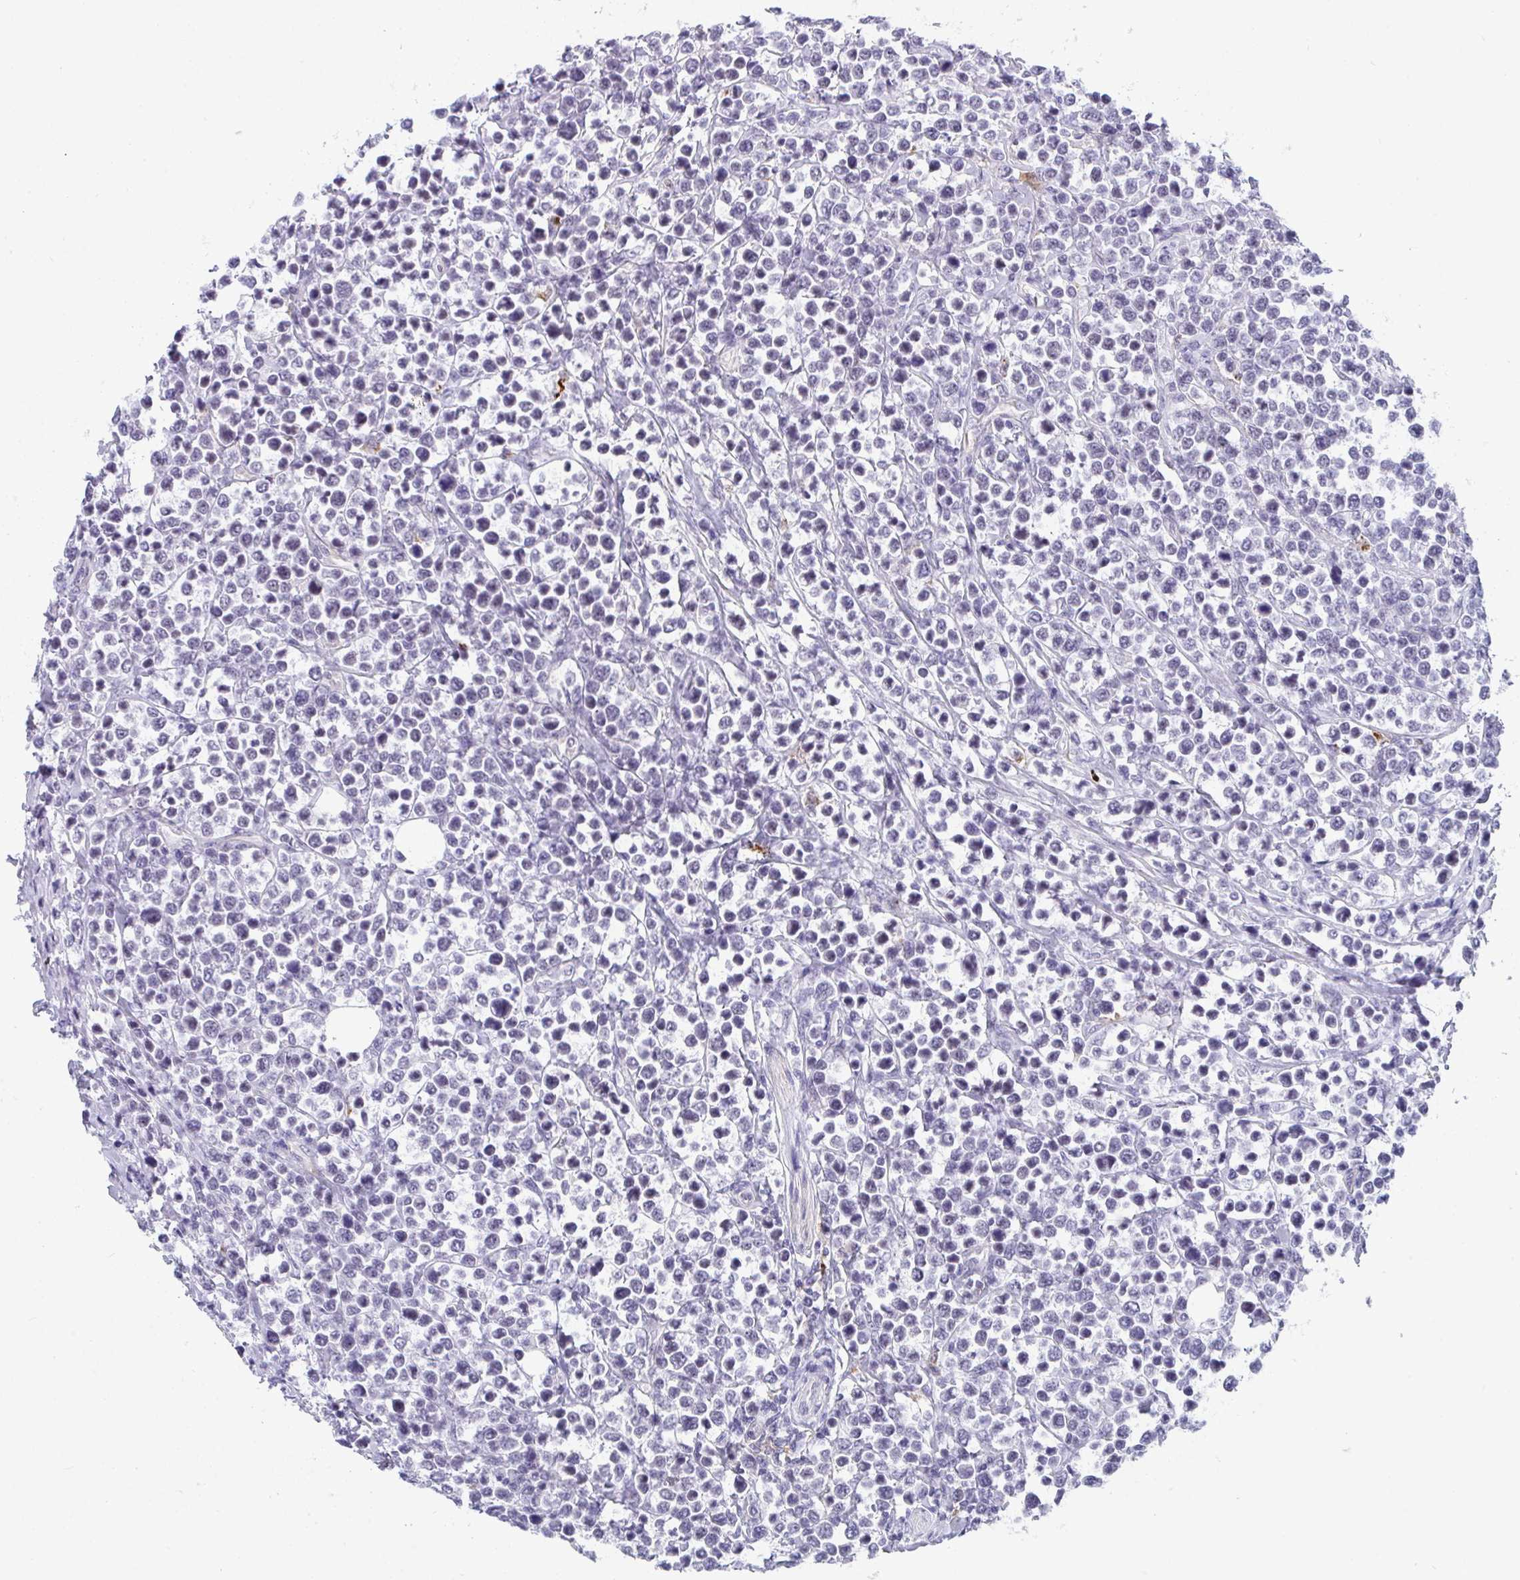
{"staining": {"intensity": "negative", "quantity": "none", "location": "none"}, "tissue": "lymphoma", "cell_type": "Tumor cells", "image_type": "cancer", "snomed": [{"axis": "morphology", "description": "Malignant lymphoma, non-Hodgkin's type, High grade"}, {"axis": "topography", "description": "Soft tissue"}], "caption": "This is an immunohistochemistry photomicrograph of lymphoma. There is no staining in tumor cells.", "gene": "CDK13", "patient": {"sex": "female", "age": 56}}